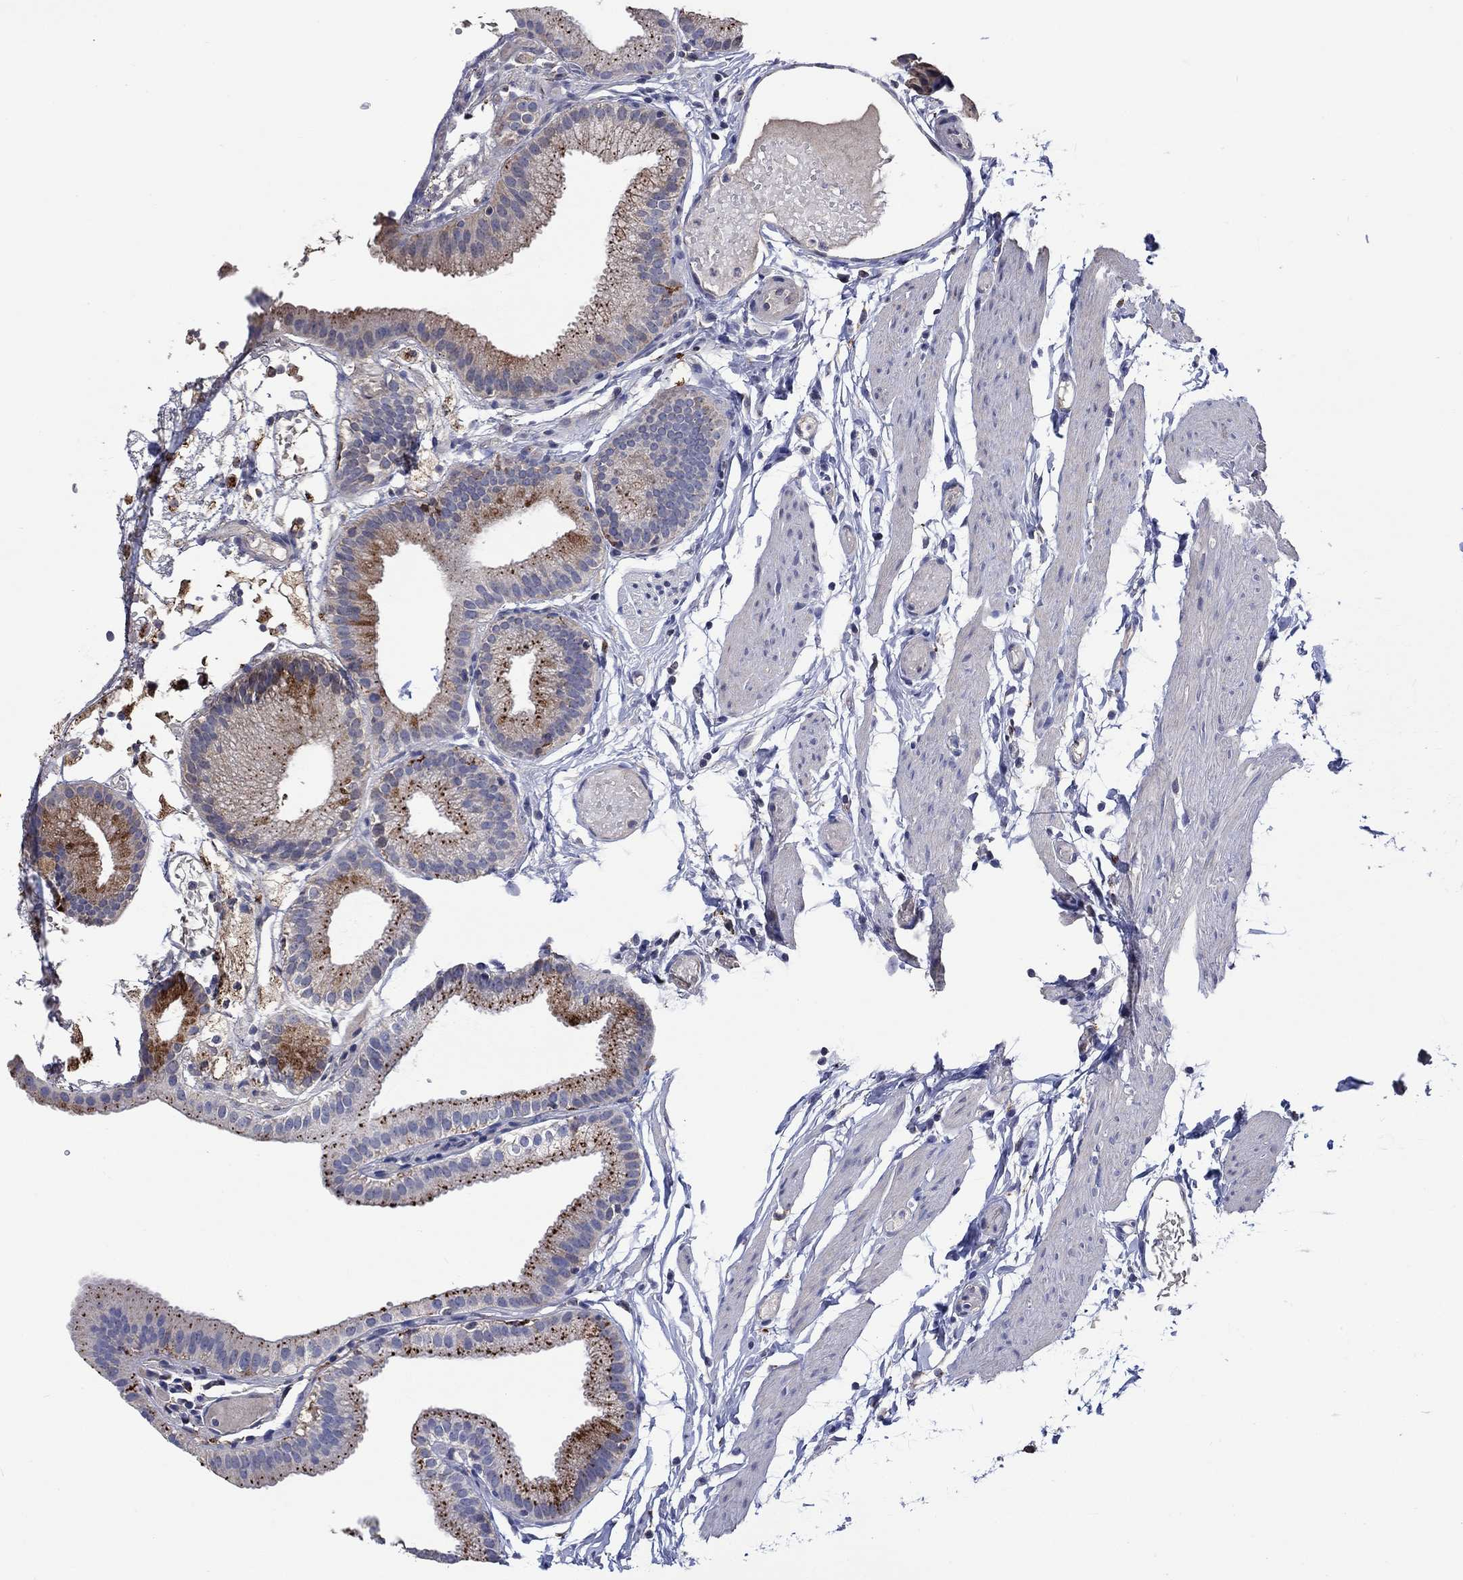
{"staining": {"intensity": "strong", "quantity": ">75%", "location": "cytoplasmic/membranous"}, "tissue": "gallbladder", "cell_type": "Glandular cells", "image_type": "normal", "snomed": [{"axis": "morphology", "description": "Normal tissue, NOS"}, {"axis": "topography", "description": "Gallbladder"}], "caption": "Glandular cells exhibit high levels of strong cytoplasmic/membranous staining in about >75% of cells in benign gallbladder.", "gene": "CTSB", "patient": {"sex": "female", "age": 45}}